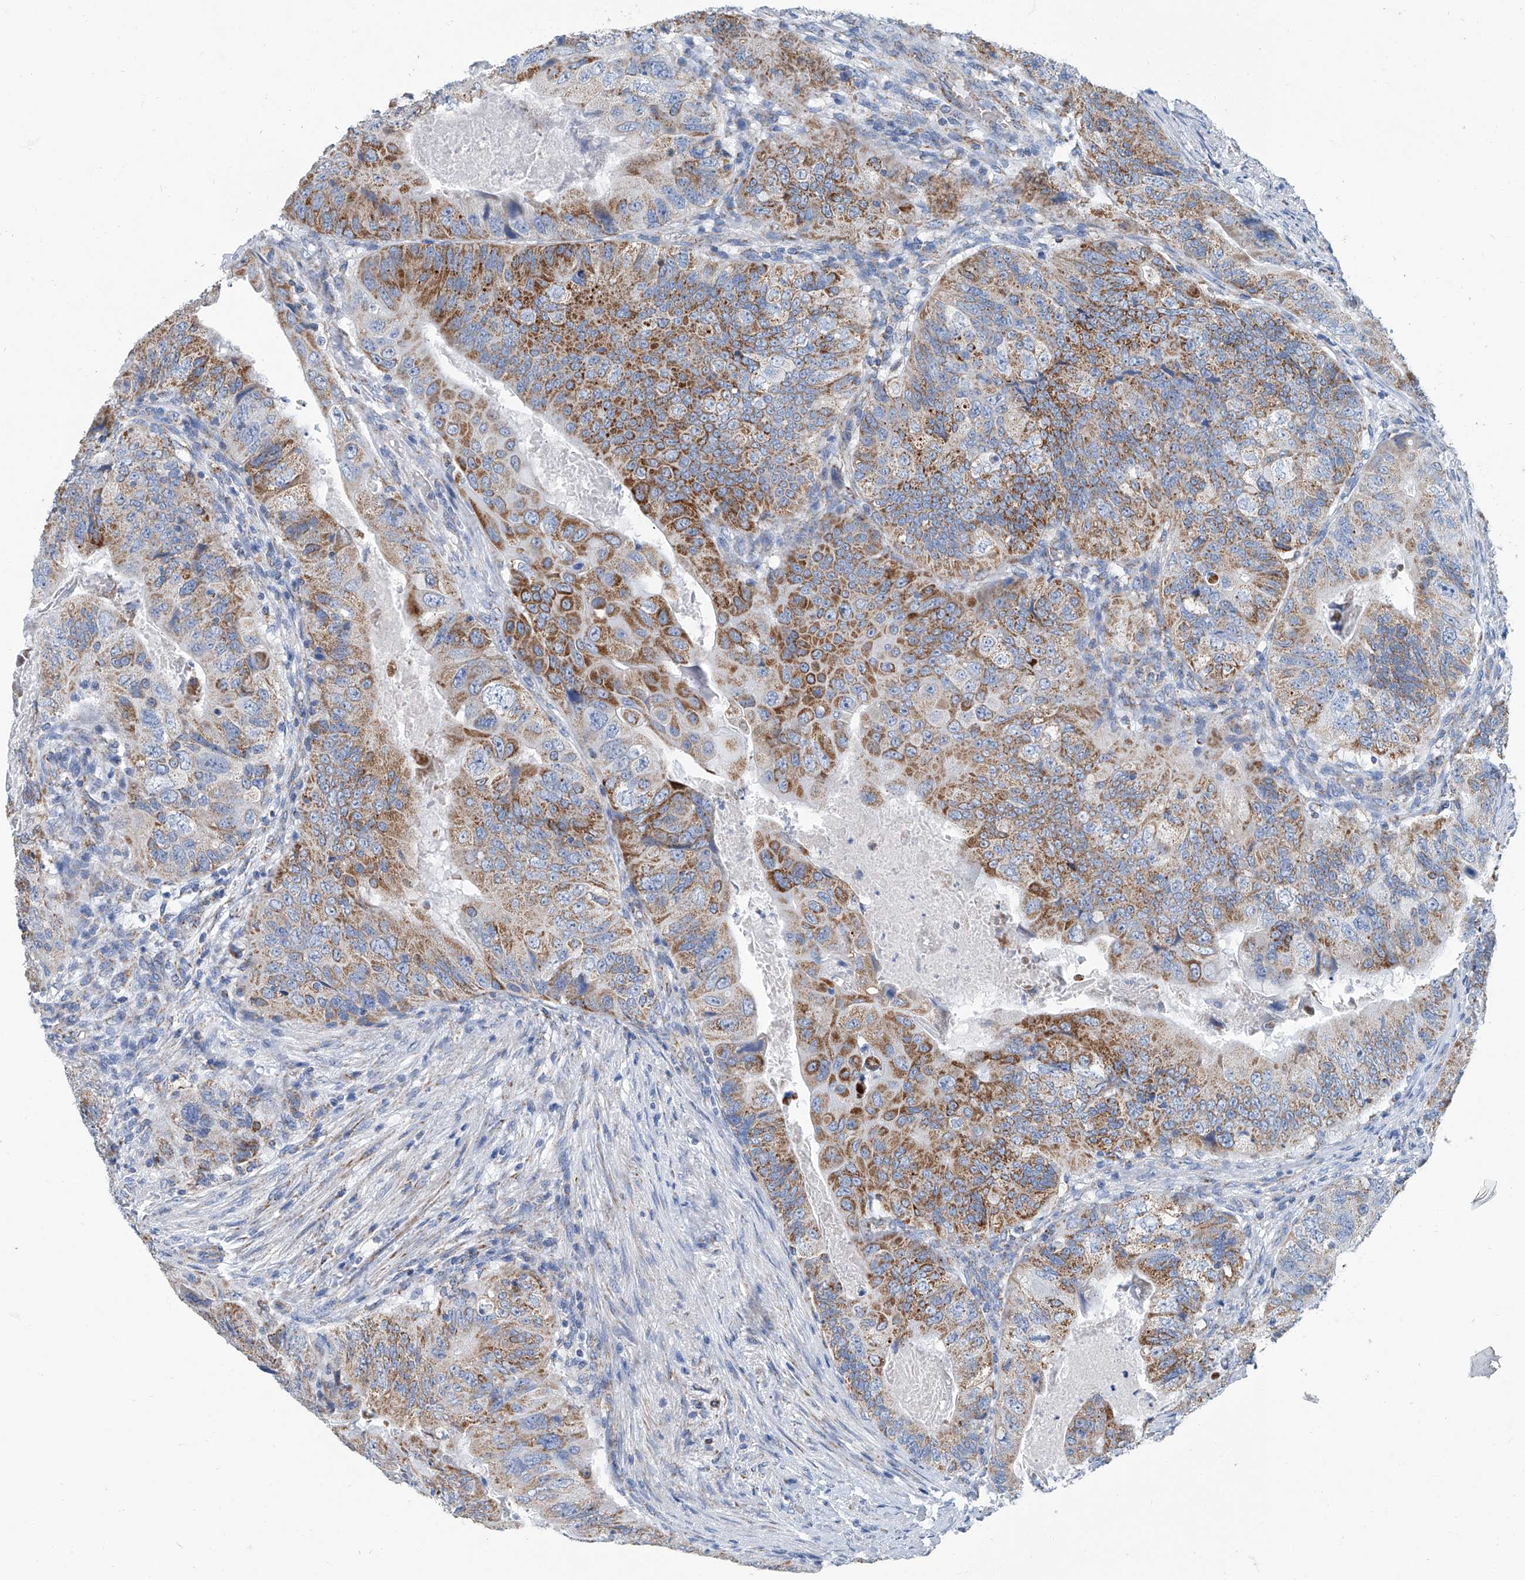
{"staining": {"intensity": "moderate", "quantity": ">75%", "location": "cytoplasmic/membranous"}, "tissue": "colorectal cancer", "cell_type": "Tumor cells", "image_type": "cancer", "snomed": [{"axis": "morphology", "description": "Adenocarcinoma, NOS"}, {"axis": "topography", "description": "Rectum"}], "caption": "Colorectal adenocarcinoma tissue displays moderate cytoplasmic/membranous staining in approximately >75% of tumor cells", "gene": "MT-ND1", "patient": {"sex": "male", "age": 63}}